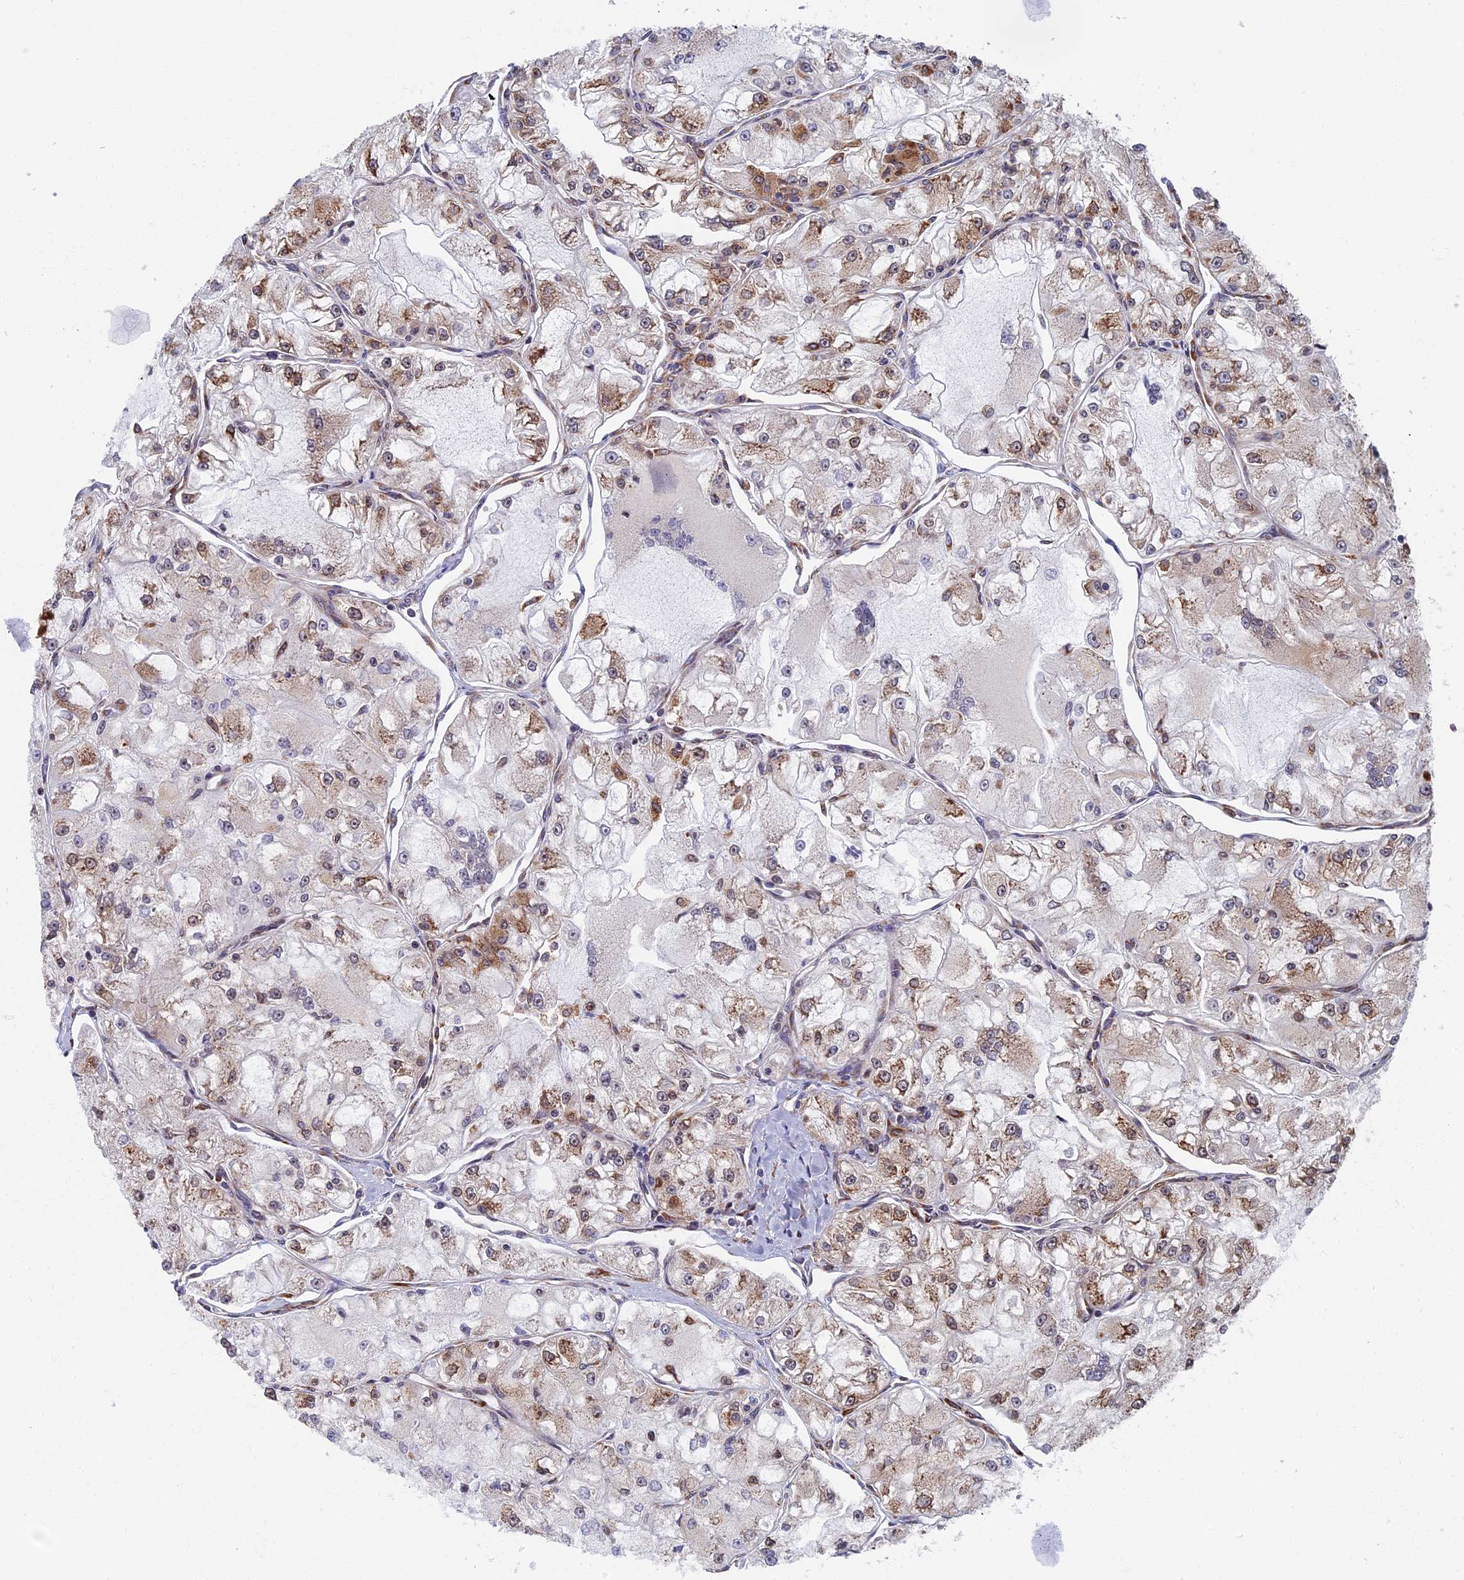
{"staining": {"intensity": "moderate", "quantity": "<25%", "location": "cytoplasmic/membranous,nuclear"}, "tissue": "renal cancer", "cell_type": "Tumor cells", "image_type": "cancer", "snomed": [{"axis": "morphology", "description": "Adenocarcinoma, NOS"}, {"axis": "topography", "description": "Kidney"}], "caption": "Tumor cells show low levels of moderate cytoplasmic/membranous and nuclear staining in approximately <25% of cells in human renal adenocarcinoma. (DAB = brown stain, brightfield microscopy at high magnification).", "gene": "YBX1", "patient": {"sex": "female", "age": 72}}